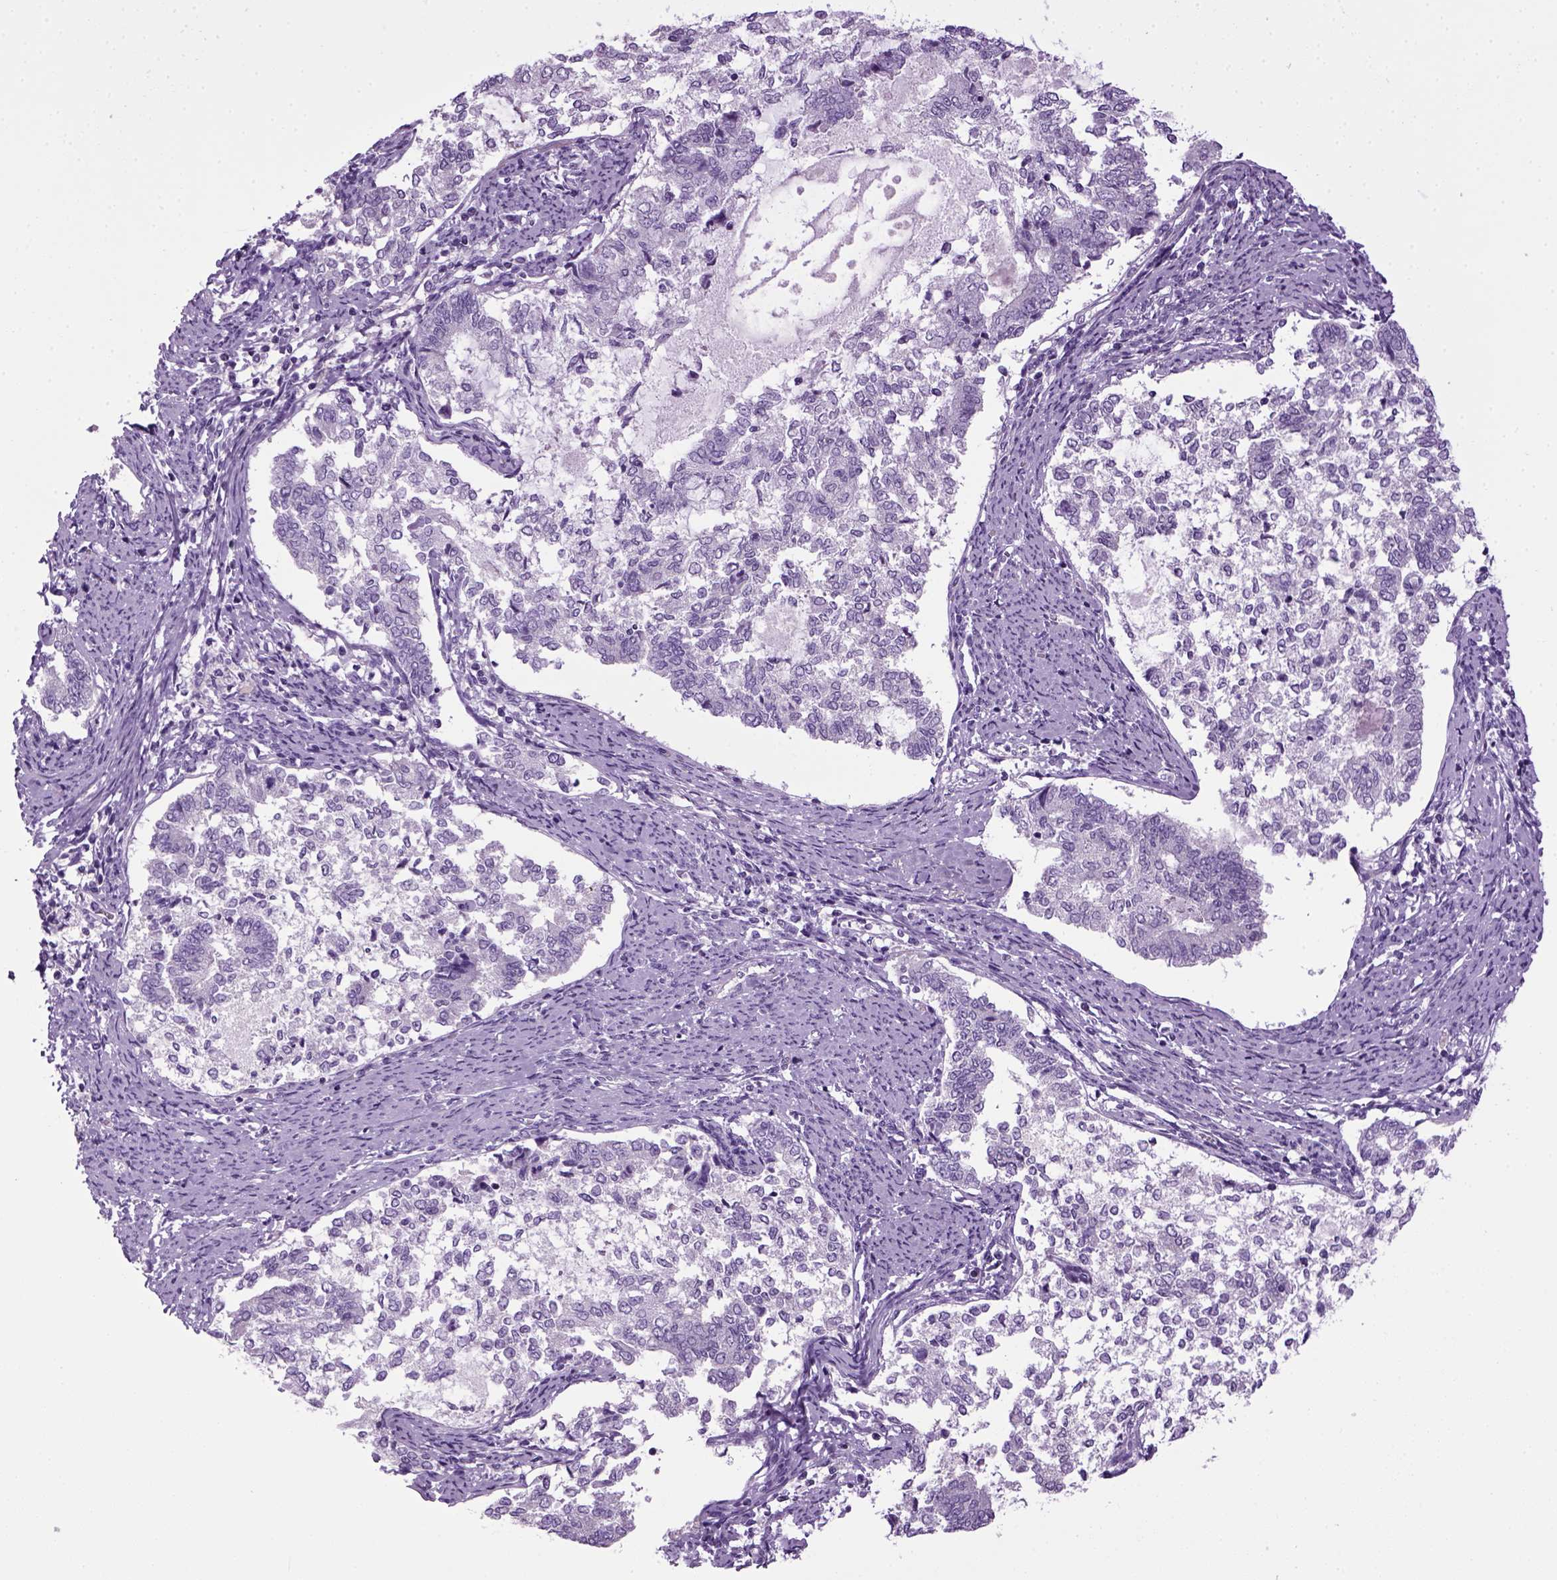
{"staining": {"intensity": "negative", "quantity": "none", "location": "none"}, "tissue": "endometrial cancer", "cell_type": "Tumor cells", "image_type": "cancer", "snomed": [{"axis": "morphology", "description": "Adenocarcinoma, NOS"}, {"axis": "topography", "description": "Endometrium"}], "caption": "IHC histopathology image of neoplastic tissue: human endometrial adenocarcinoma stained with DAB demonstrates no significant protein positivity in tumor cells. Nuclei are stained in blue.", "gene": "HMCN2", "patient": {"sex": "female", "age": 65}}